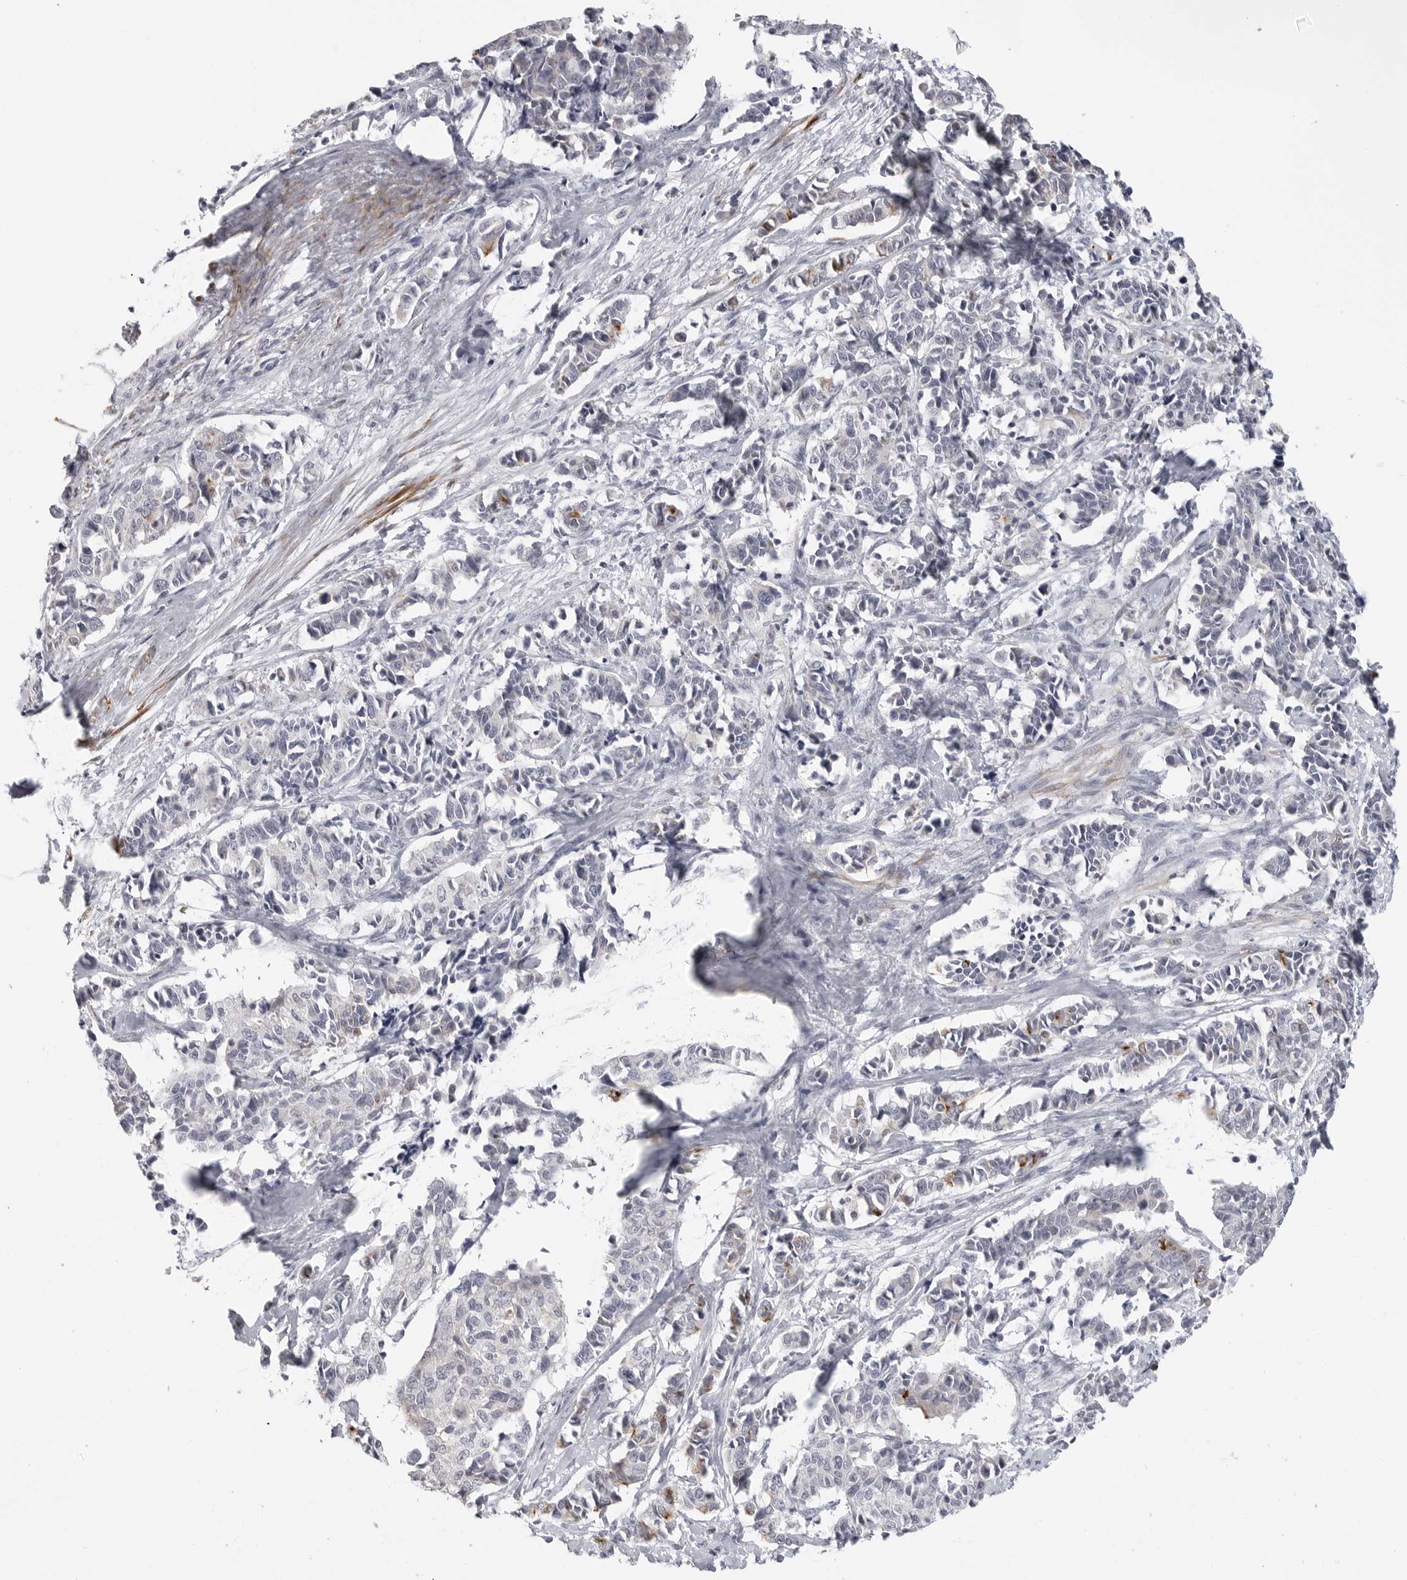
{"staining": {"intensity": "negative", "quantity": "none", "location": "none"}, "tissue": "cervical cancer", "cell_type": "Tumor cells", "image_type": "cancer", "snomed": [{"axis": "morphology", "description": "Normal tissue, NOS"}, {"axis": "morphology", "description": "Squamous cell carcinoma, NOS"}, {"axis": "topography", "description": "Cervix"}], "caption": "Tumor cells show no significant protein expression in cervical cancer (squamous cell carcinoma).", "gene": "MAP7D1", "patient": {"sex": "female", "age": 35}}